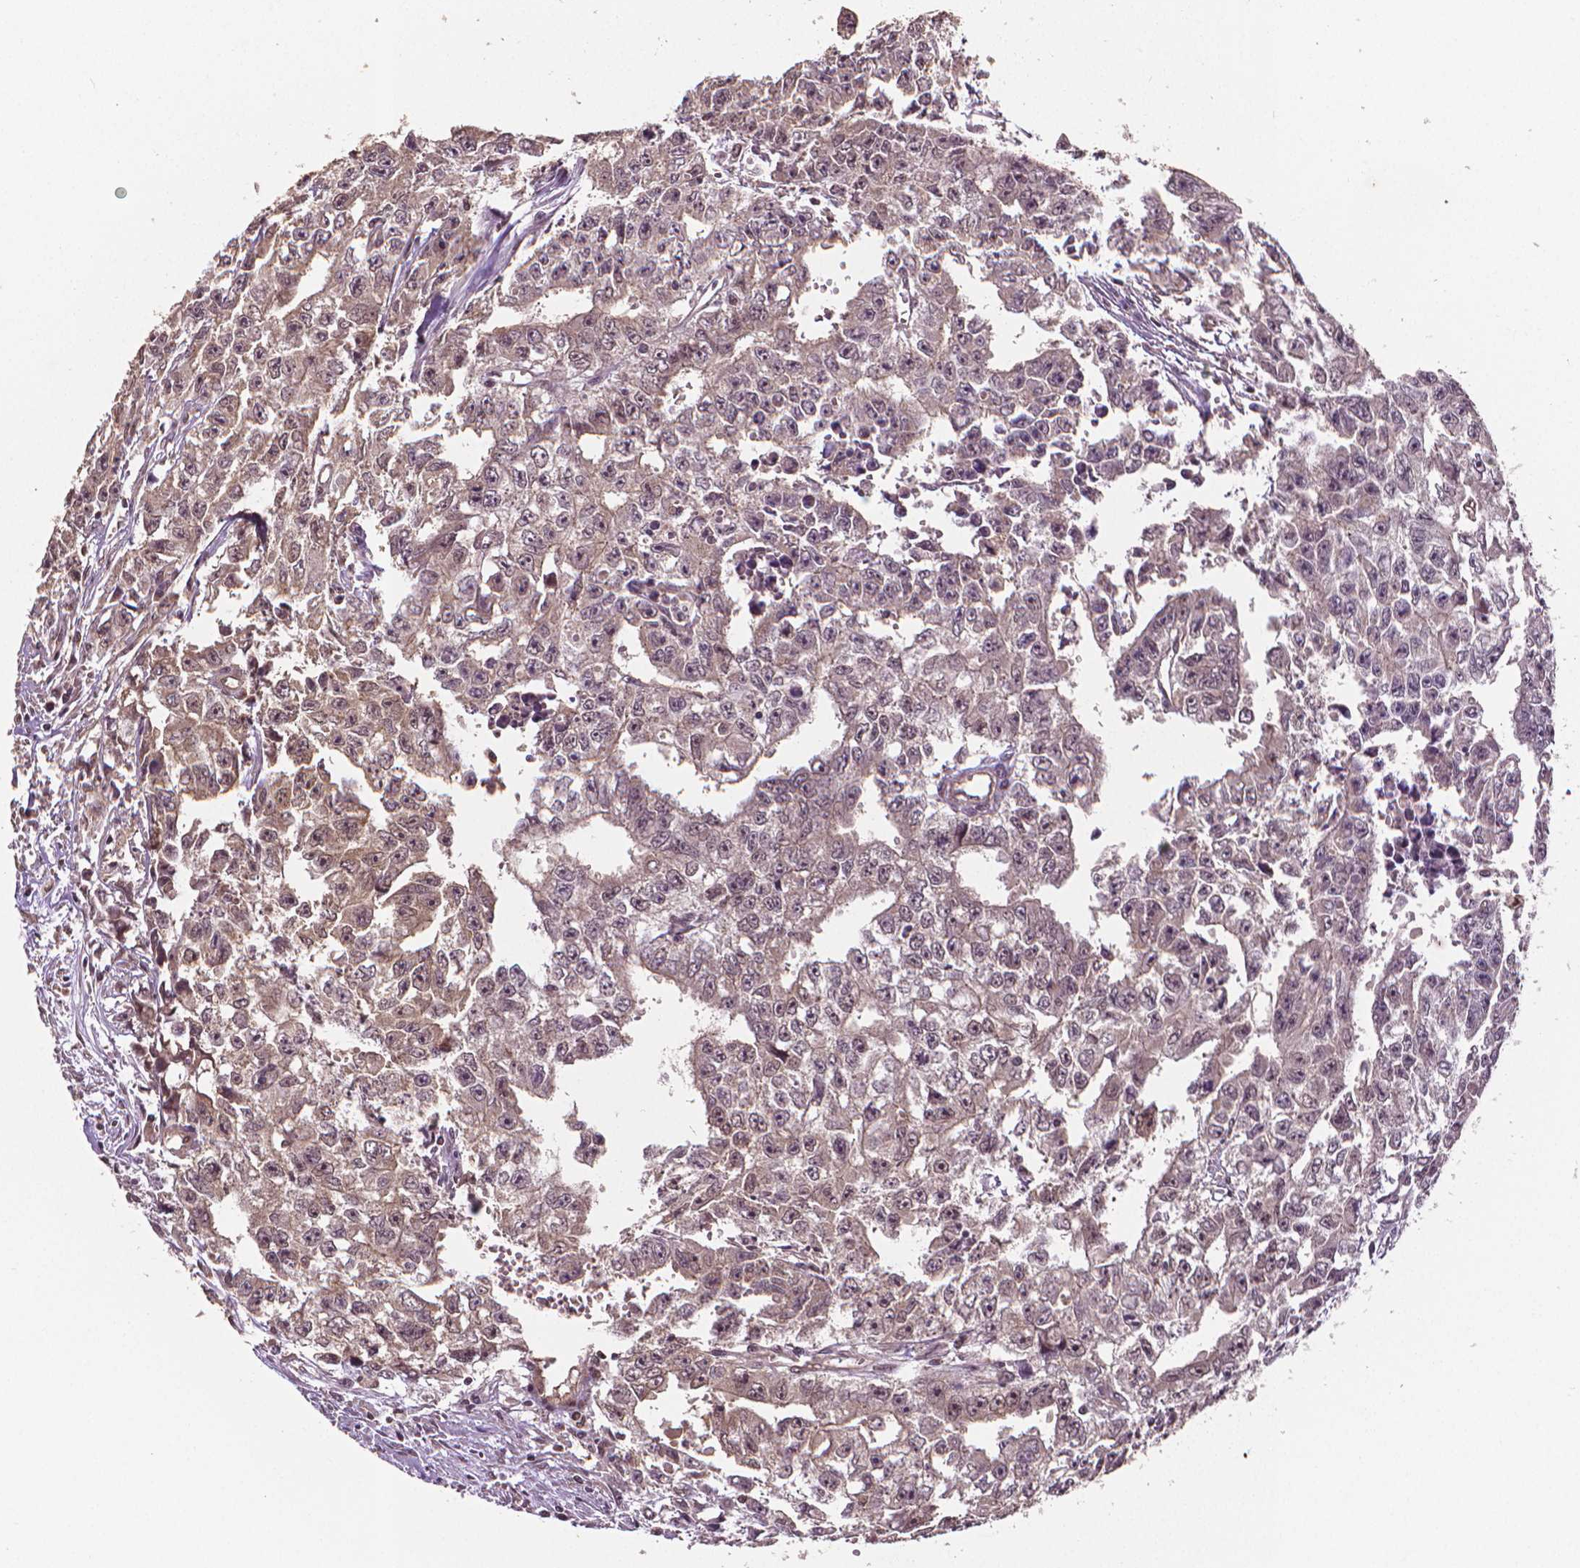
{"staining": {"intensity": "weak", "quantity": "<25%", "location": "cytoplasmic/membranous,nuclear"}, "tissue": "testis cancer", "cell_type": "Tumor cells", "image_type": "cancer", "snomed": [{"axis": "morphology", "description": "Carcinoma, Embryonal, NOS"}, {"axis": "morphology", "description": "Teratoma, malignant, NOS"}, {"axis": "topography", "description": "Testis"}], "caption": "An image of testis embryonal carcinoma stained for a protein shows no brown staining in tumor cells.", "gene": "STAT3", "patient": {"sex": "male", "age": 24}}